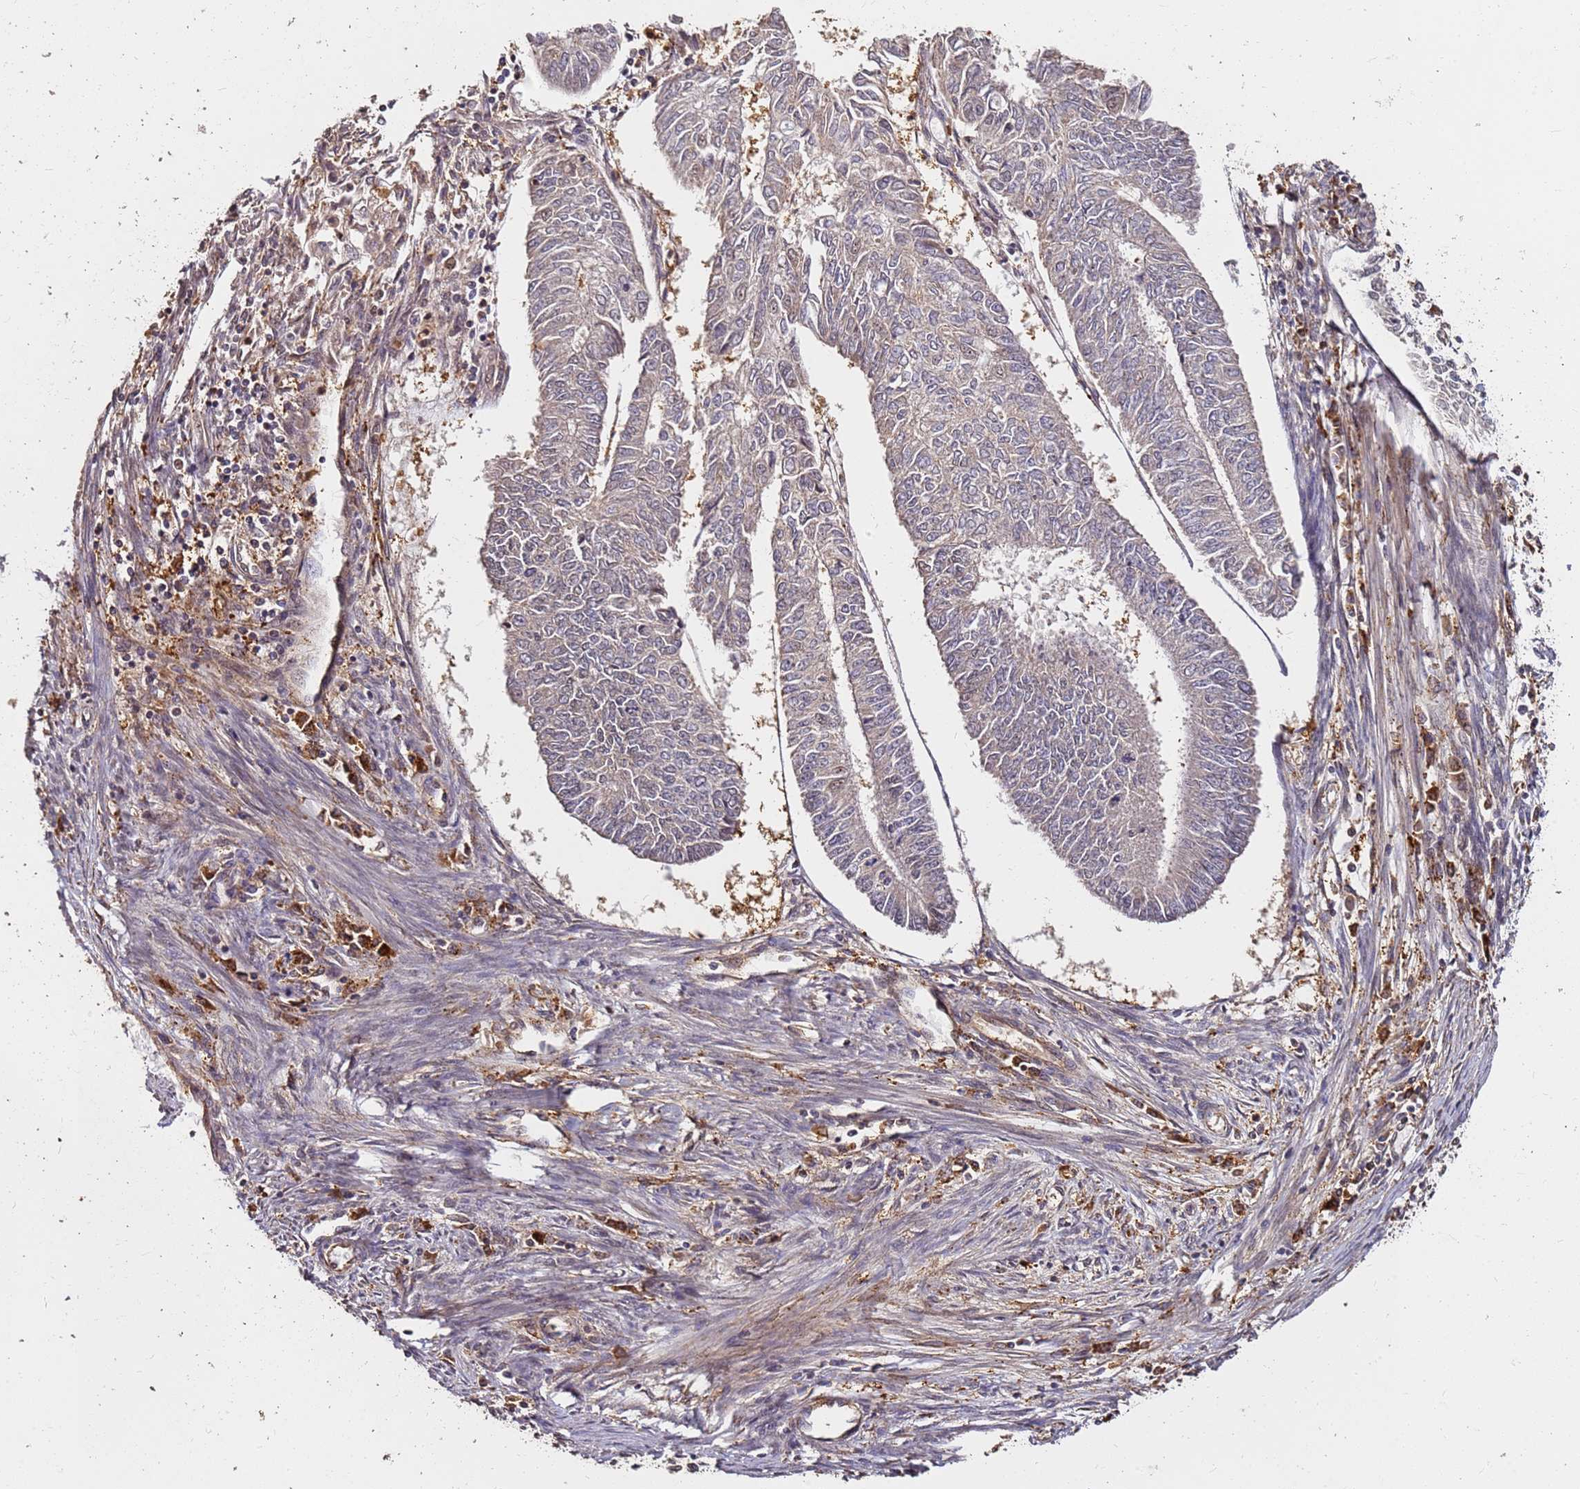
{"staining": {"intensity": "negative", "quantity": "none", "location": "none"}, "tissue": "endometrial cancer", "cell_type": "Tumor cells", "image_type": "cancer", "snomed": [{"axis": "morphology", "description": "Adenocarcinoma, NOS"}, {"axis": "topography", "description": "Endometrium"}], "caption": "Immunohistochemical staining of human endometrial cancer (adenocarcinoma) shows no significant positivity in tumor cells. (Brightfield microscopy of DAB (3,3'-diaminobenzidine) immunohistochemistry at high magnification).", "gene": "DVL3", "patient": {"sex": "female", "age": 68}}